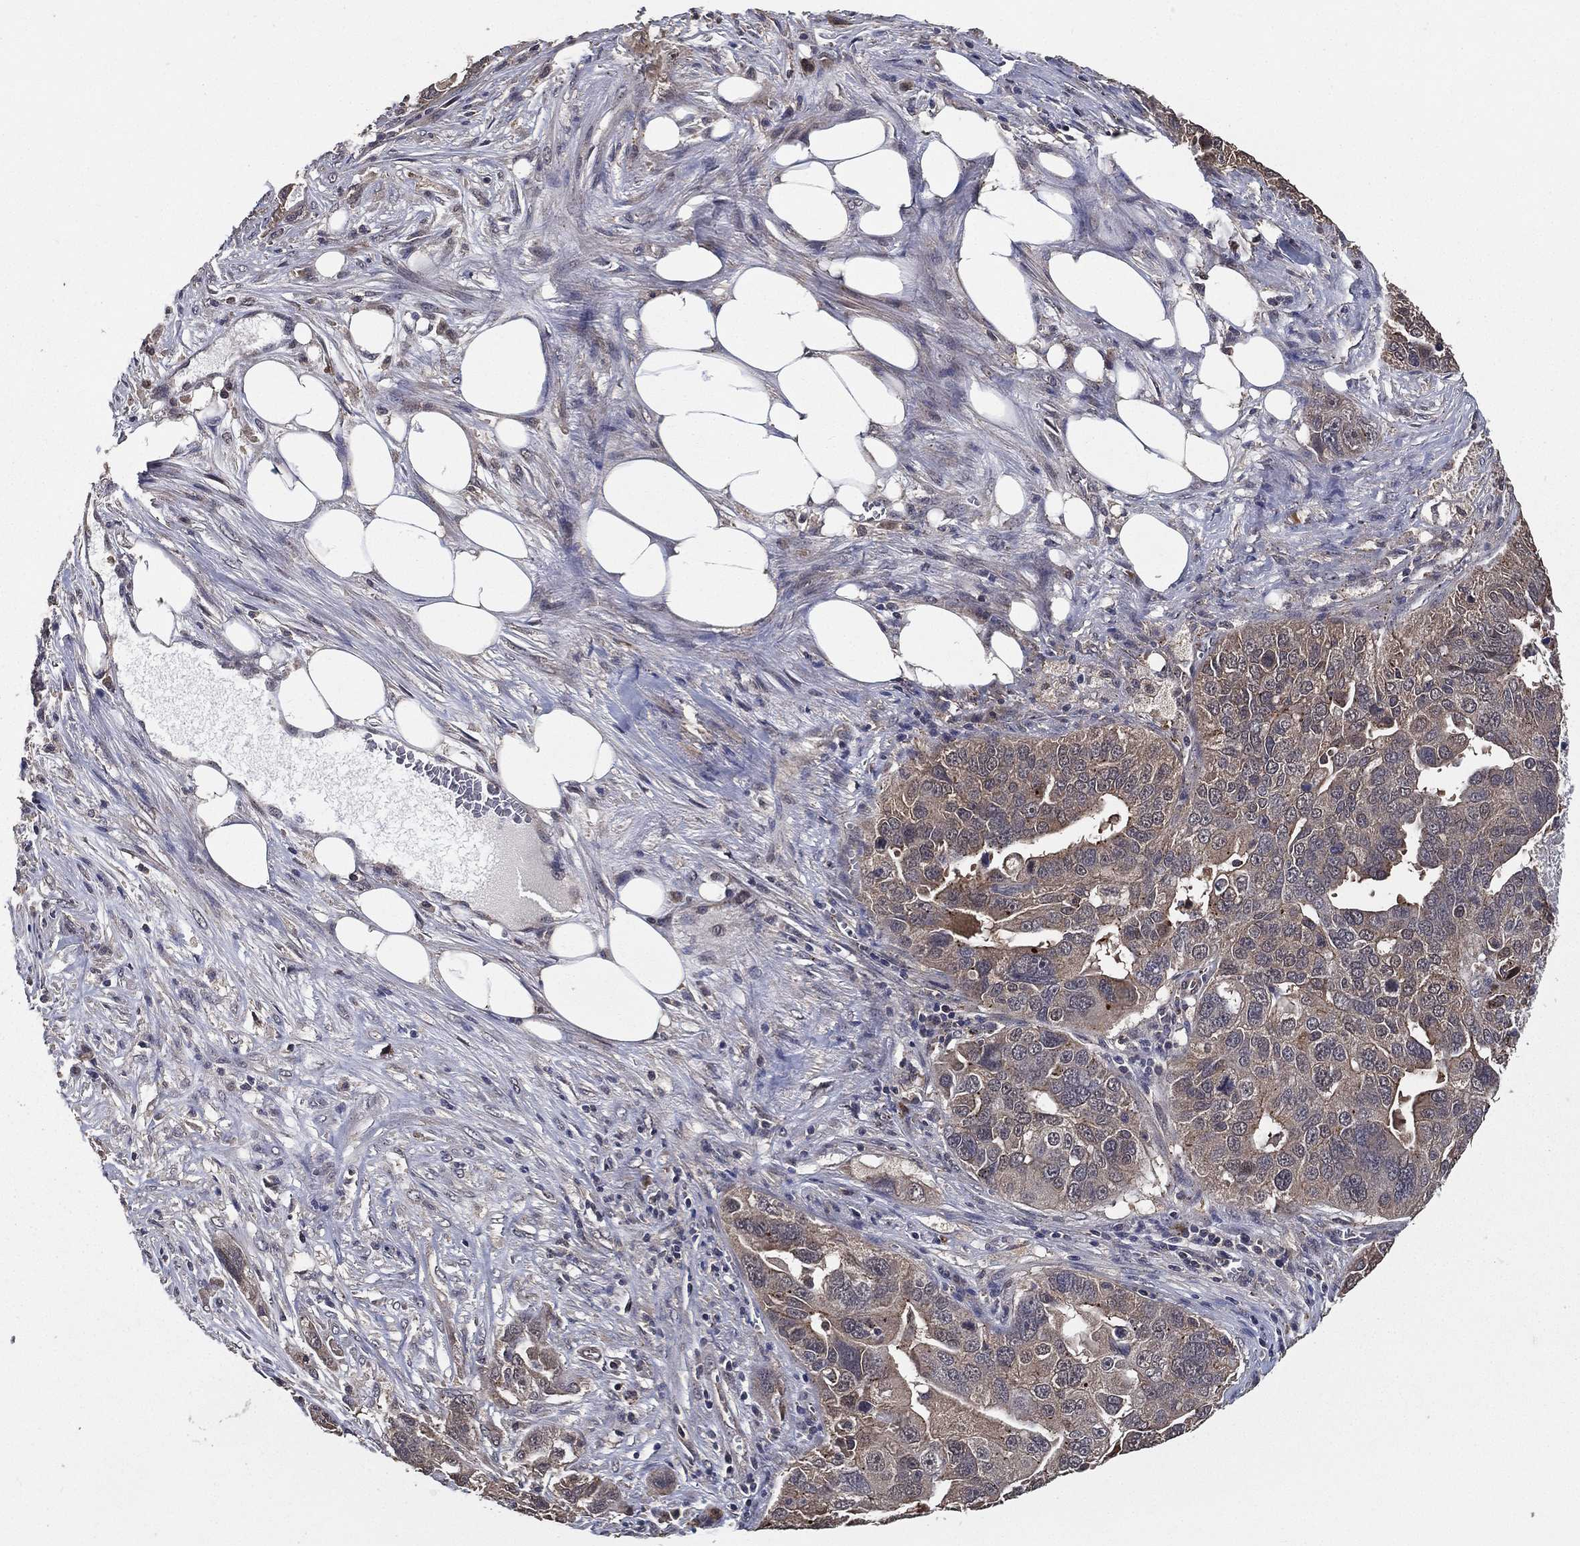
{"staining": {"intensity": "weak", "quantity": "<25%", "location": "cytoplasmic/membranous"}, "tissue": "ovarian cancer", "cell_type": "Tumor cells", "image_type": "cancer", "snomed": [{"axis": "morphology", "description": "Carcinoma, endometroid"}, {"axis": "topography", "description": "Soft tissue"}, {"axis": "topography", "description": "Ovary"}], "caption": "Immunohistochemistry (IHC) micrograph of human endometroid carcinoma (ovarian) stained for a protein (brown), which displays no positivity in tumor cells.", "gene": "PCNT", "patient": {"sex": "female", "age": 52}}